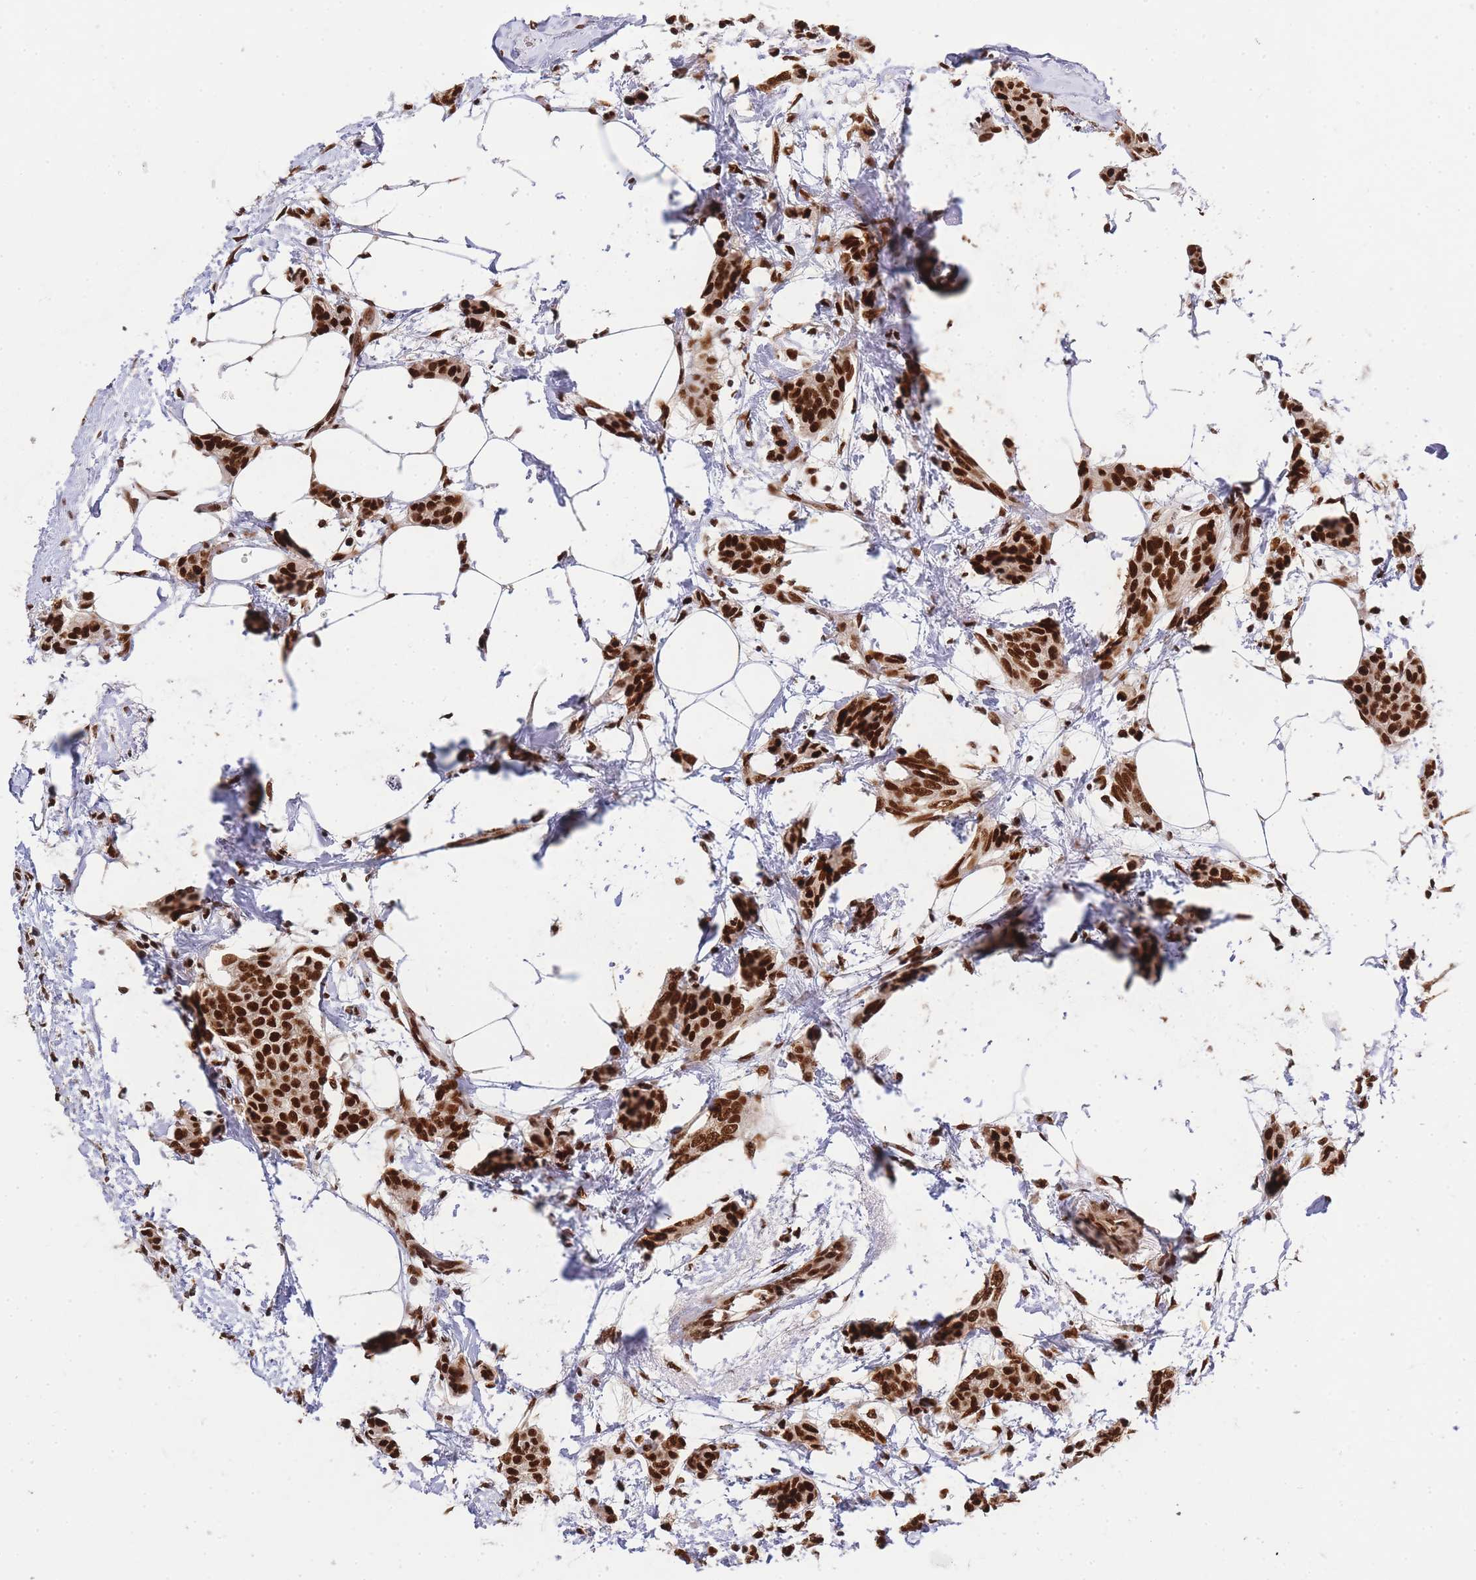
{"staining": {"intensity": "strong", "quantity": ">75%", "location": "nuclear"}, "tissue": "breast cancer", "cell_type": "Tumor cells", "image_type": "cancer", "snomed": [{"axis": "morphology", "description": "Duct carcinoma"}, {"axis": "topography", "description": "Breast"}], "caption": "Breast cancer (invasive ductal carcinoma) stained with a protein marker reveals strong staining in tumor cells.", "gene": "PRKDC", "patient": {"sex": "female", "age": 72}}